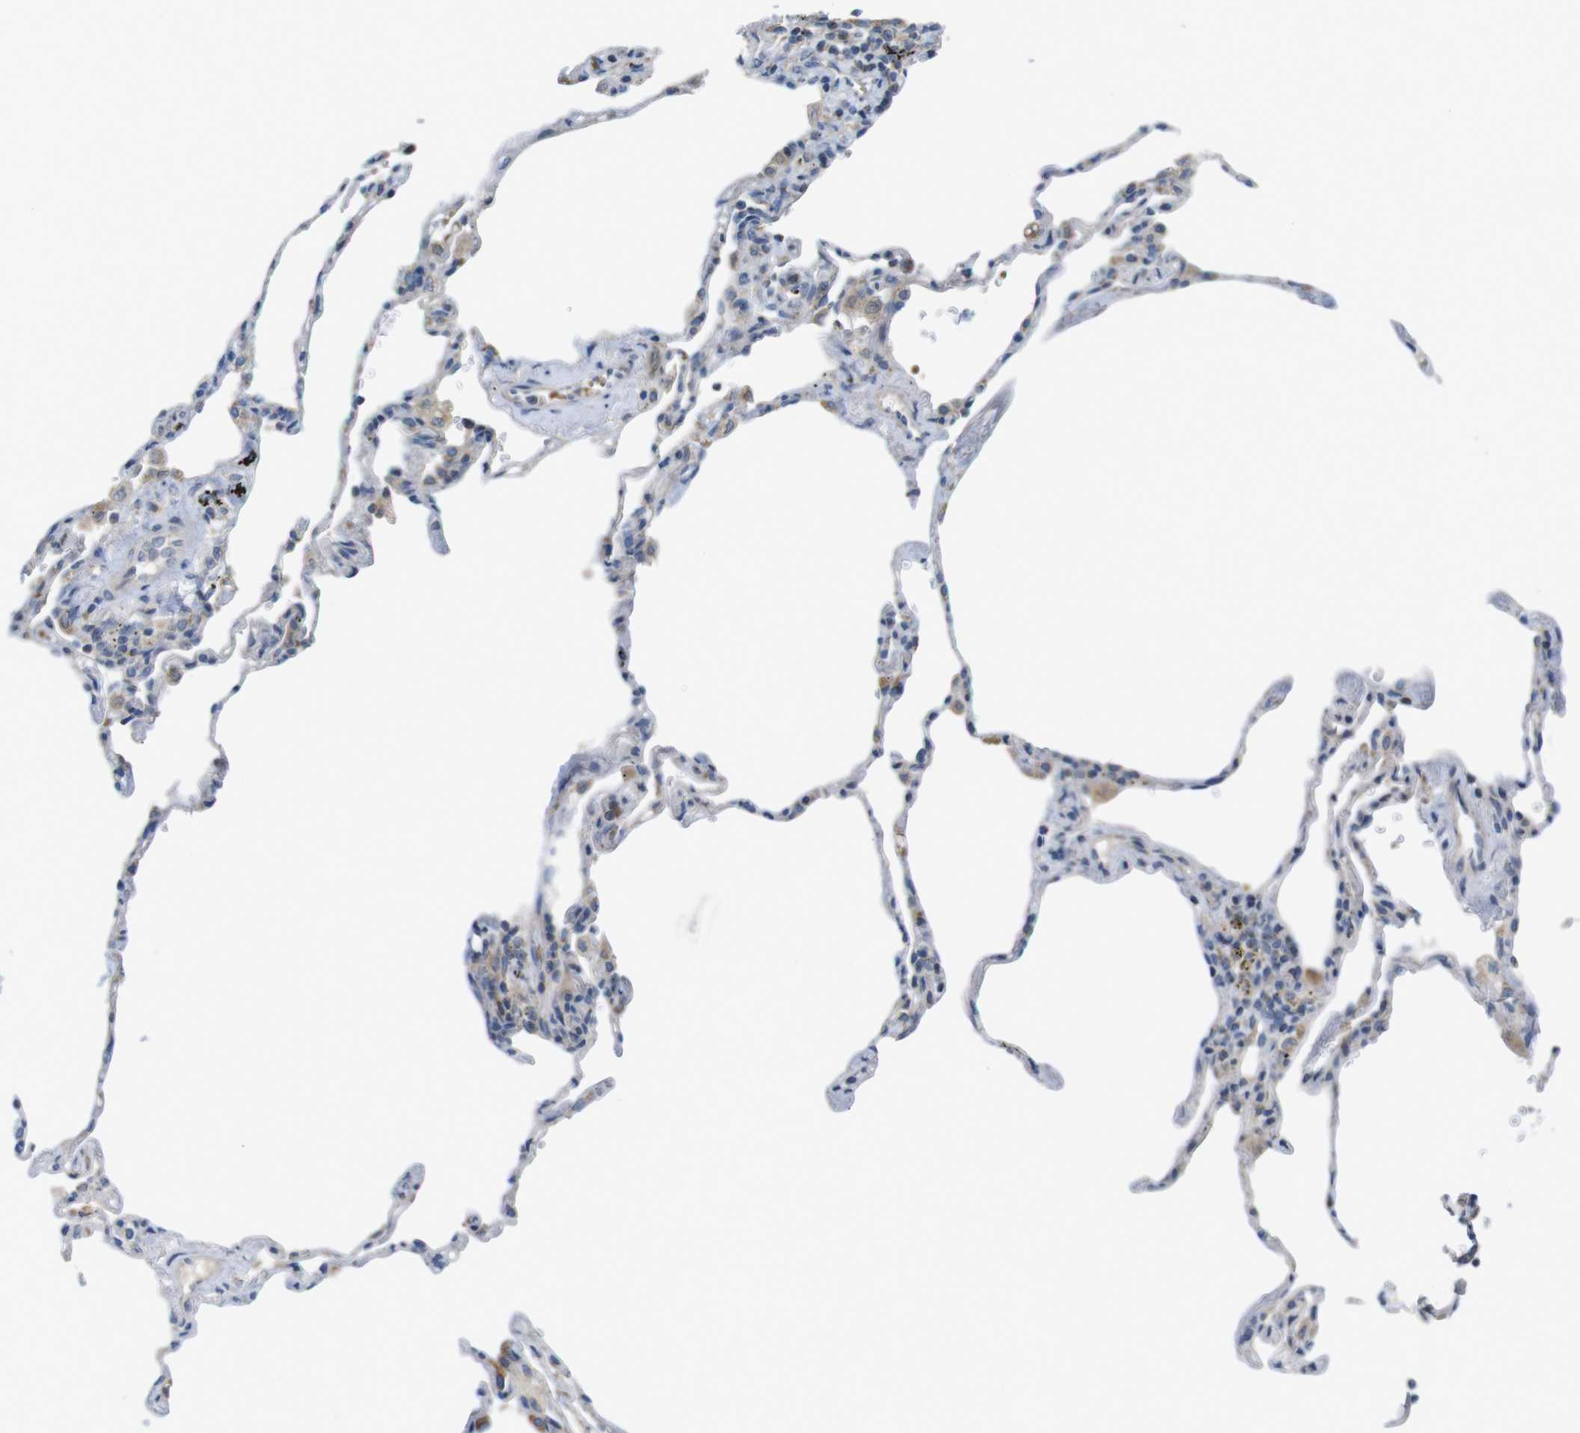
{"staining": {"intensity": "negative", "quantity": "none", "location": "none"}, "tissue": "lung", "cell_type": "Alveolar cells", "image_type": "normal", "snomed": [{"axis": "morphology", "description": "Normal tissue, NOS"}, {"axis": "topography", "description": "Lung"}], "caption": "Immunohistochemical staining of benign lung displays no significant expression in alveolar cells. (Stains: DAB immunohistochemistry (IHC) with hematoxylin counter stain, Microscopy: brightfield microscopy at high magnification).", "gene": "MARCHF1", "patient": {"sex": "male", "age": 59}}